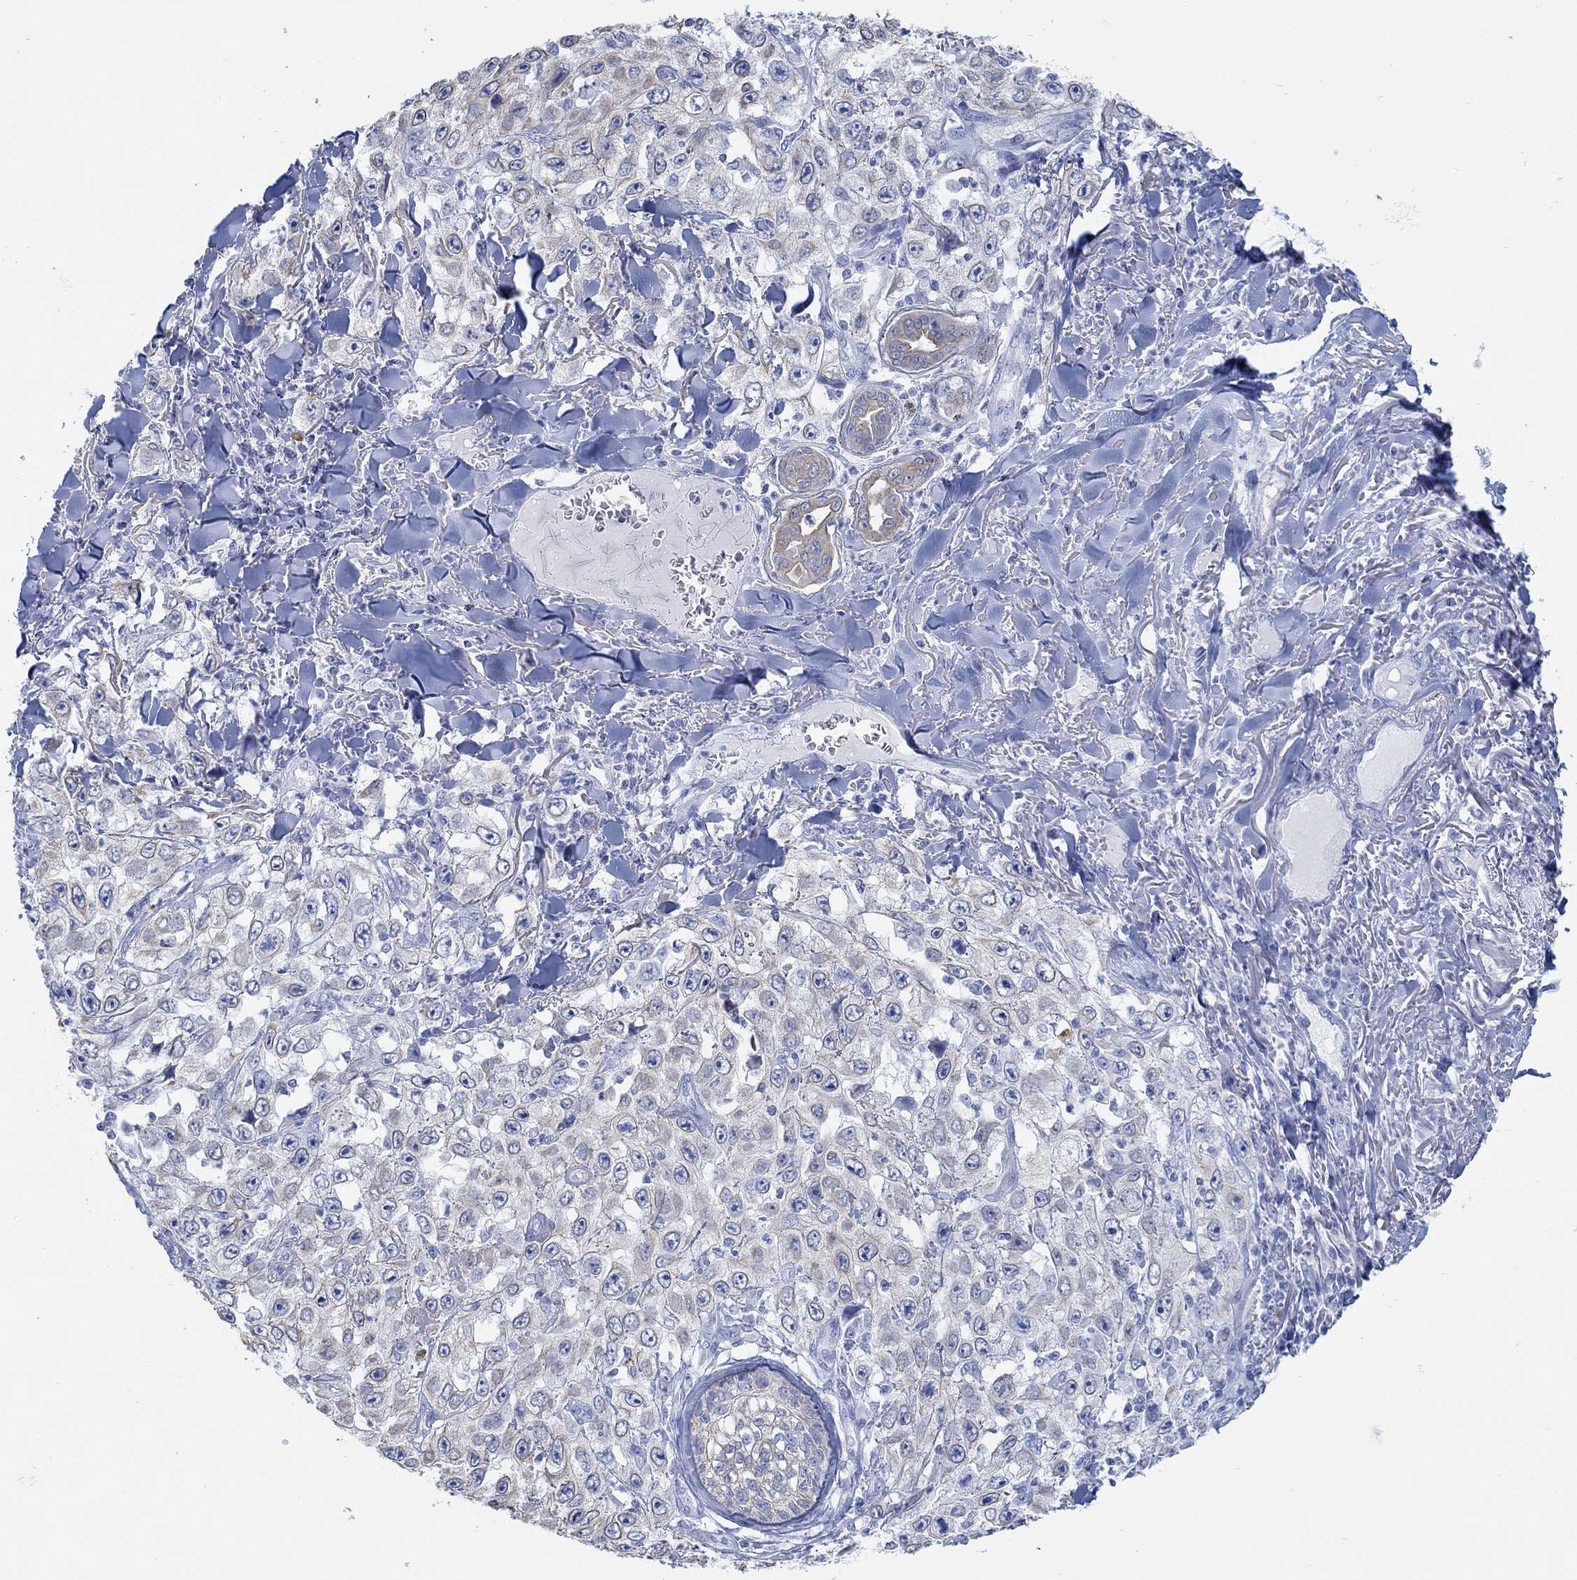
{"staining": {"intensity": "weak", "quantity": "<25%", "location": "cytoplasmic/membranous"}, "tissue": "skin cancer", "cell_type": "Tumor cells", "image_type": "cancer", "snomed": [{"axis": "morphology", "description": "Squamous cell carcinoma, NOS"}, {"axis": "topography", "description": "Skin"}], "caption": "This micrograph is of squamous cell carcinoma (skin) stained with IHC to label a protein in brown with the nuclei are counter-stained blue. There is no positivity in tumor cells.", "gene": "AK8", "patient": {"sex": "male", "age": 82}}